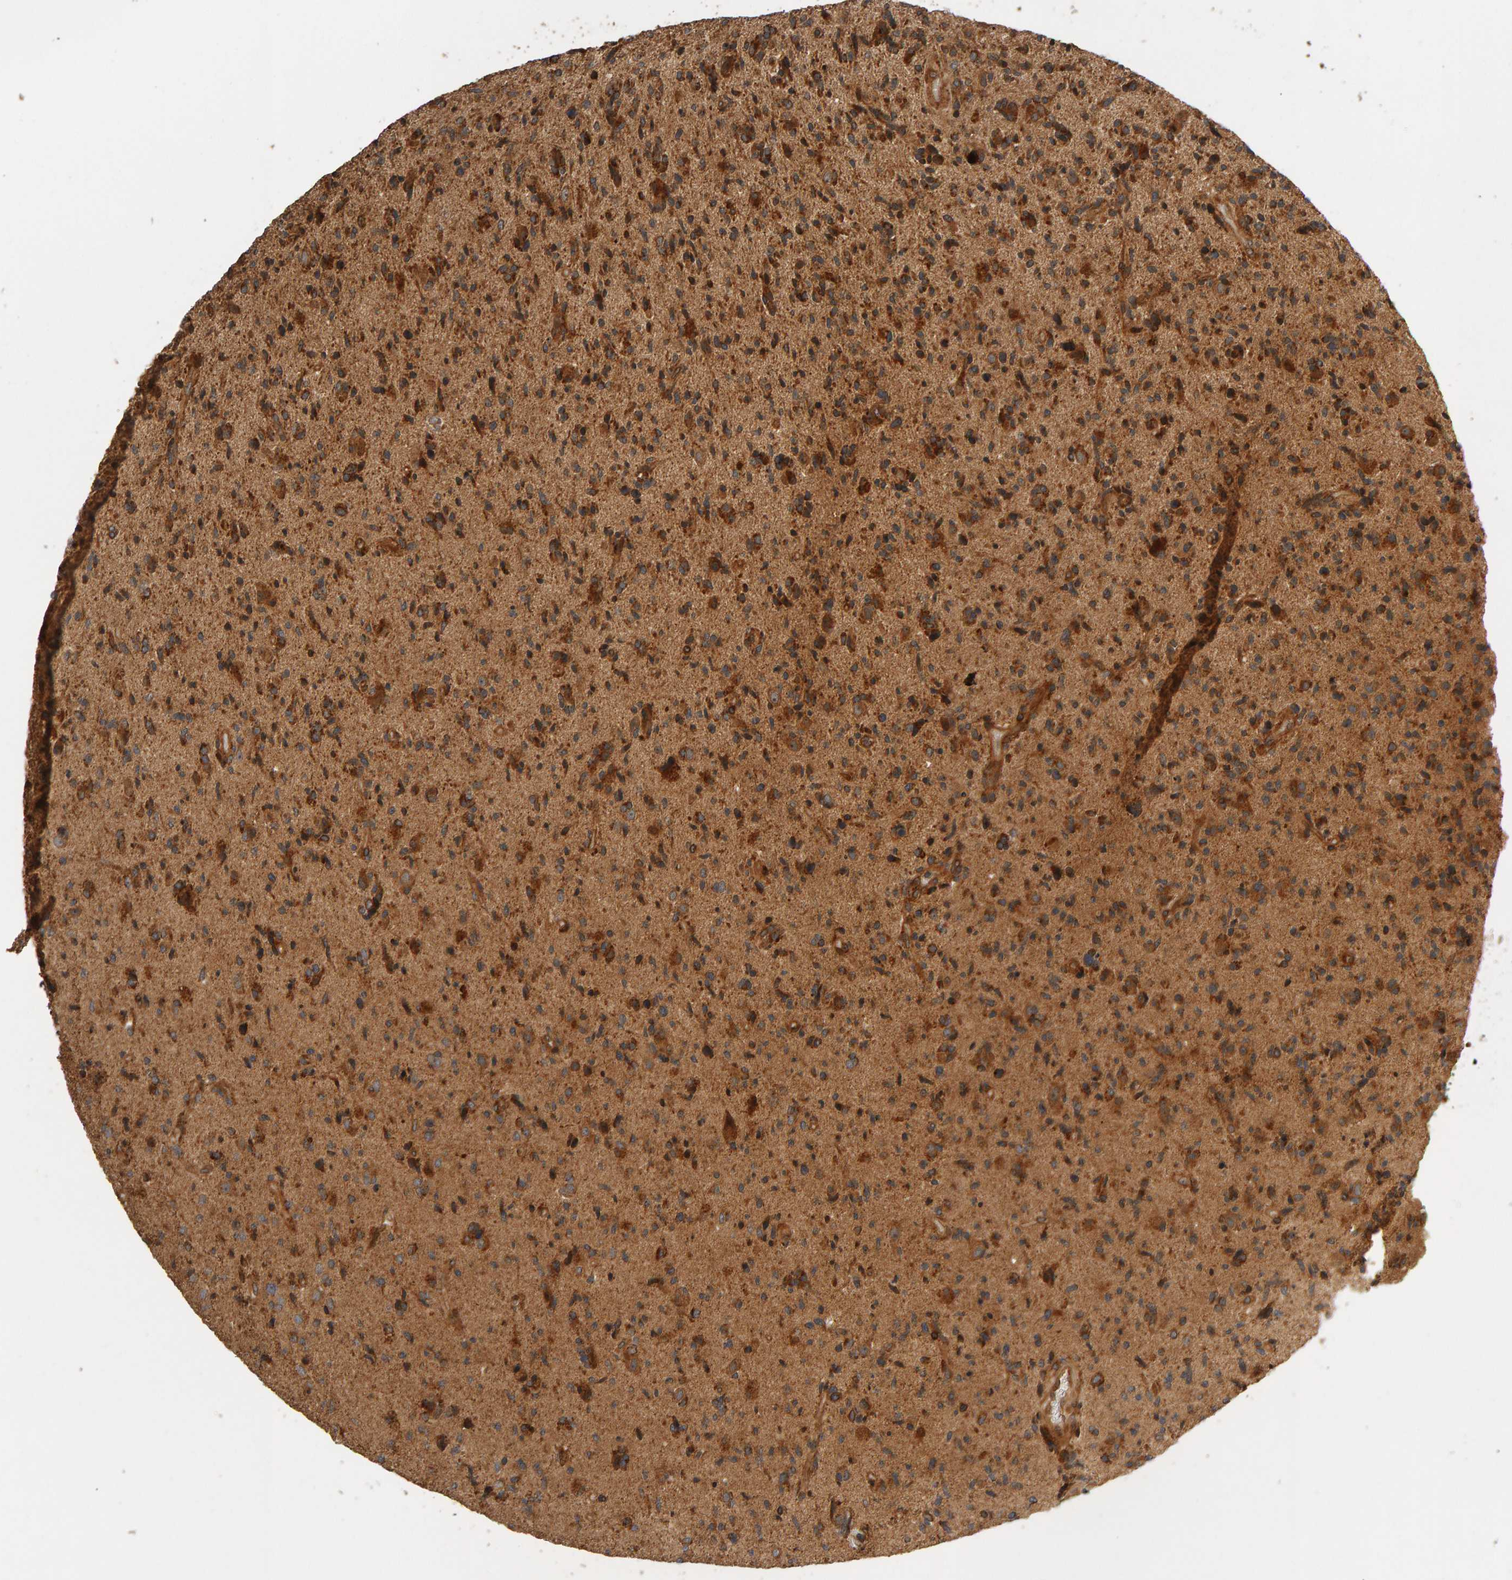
{"staining": {"intensity": "strong", "quantity": ">75%", "location": "cytoplasmic/membranous"}, "tissue": "glioma", "cell_type": "Tumor cells", "image_type": "cancer", "snomed": [{"axis": "morphology", "description": "Glioma, malignant, High grade"}, {"axis": "topography", "description": "Brain"}], "caption": "A micrograph showing strong cytoplasmic/membranous positivity in approximately >75% of tumor cells in high-grade glioma (malignant), as visualized by brown immunohistochemical staining.", "gene": "ZFAND1", "patient": {"sex": "male", "age": 72}}